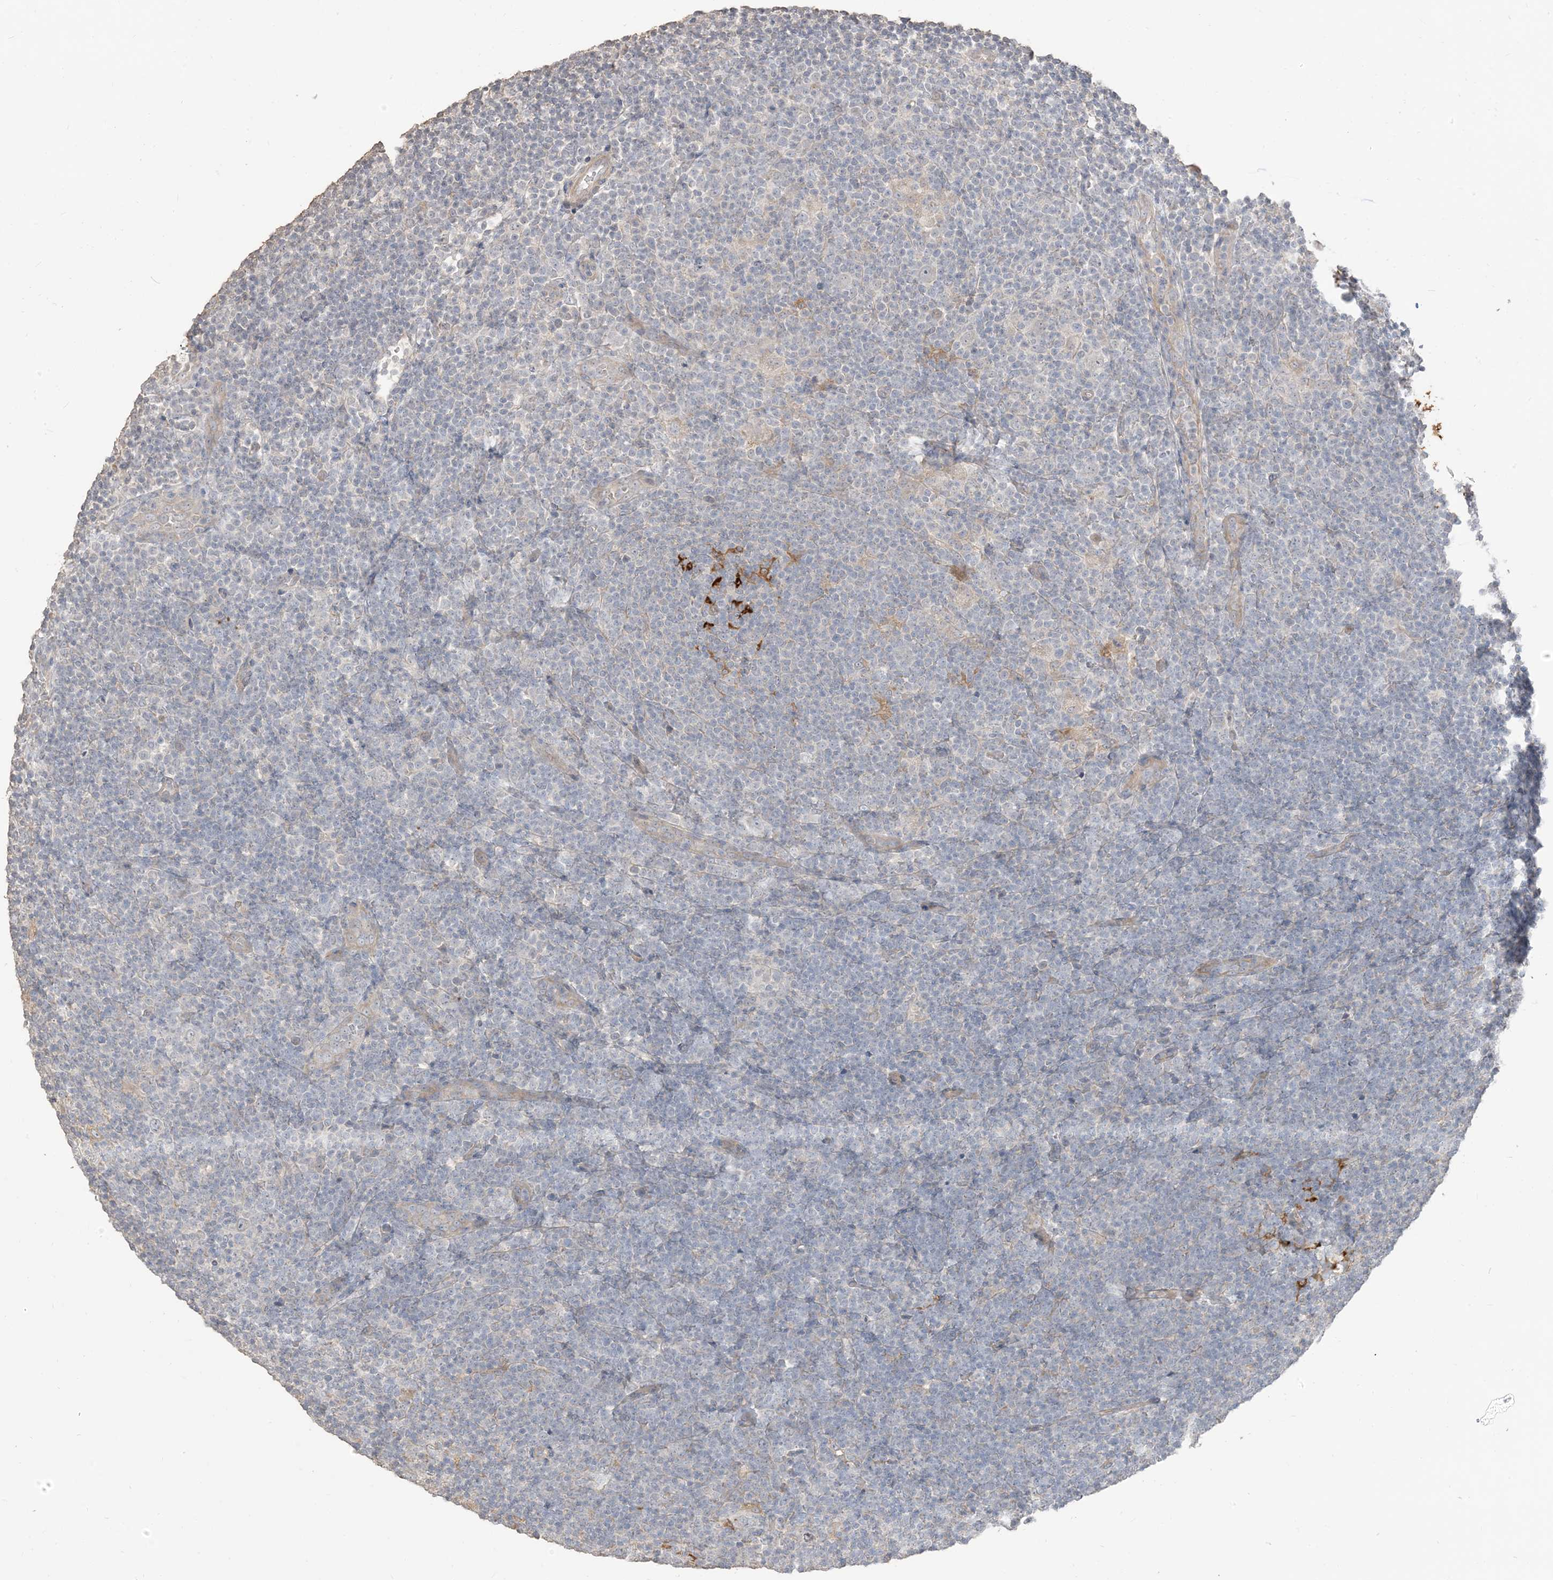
{"staining": {"intensity": "negative", "quantity": "none", "location": "none"}, "tissue": "lymphoma", "cell_type": "Tumor cells", "image_type": "cancer", "snomed": [{"axis": "morphology", "description": "Hodgkin's disease, NOS"}, {"axis": "topography", "description": "Lymph node"}], "caption": "Immunohistochemical staining of human Hodgkin's disease demonstrates no significant expression in tumor cells.", "gene": "RNF175", "patient": {"sex": "female", "age": 57}}